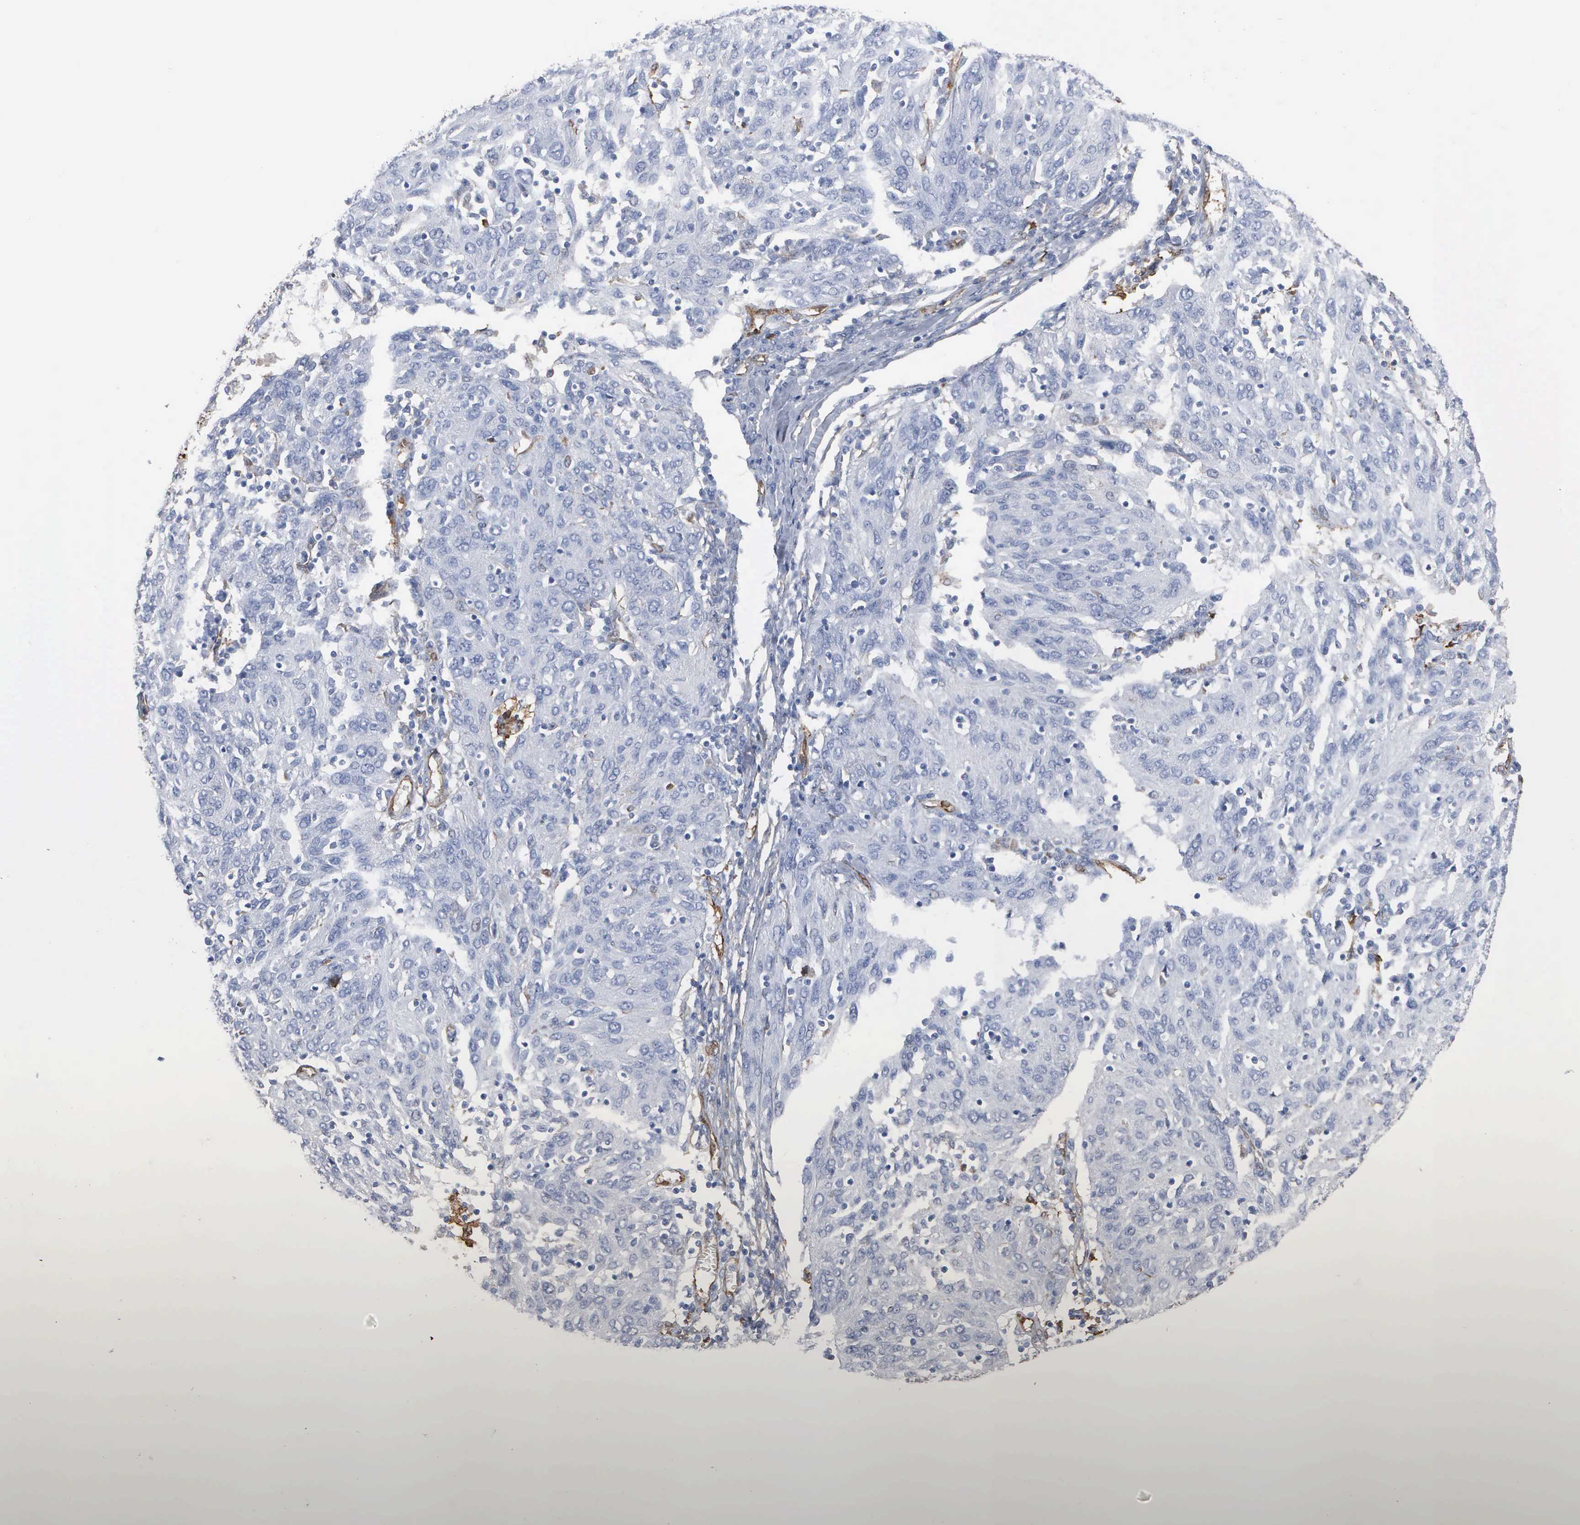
{"staining": {"intensity": "negative", "quantity": "none", "location": "none"}, "tissue": "ovarian cancer", "cell_type": "Tumor cells", "image_type": "cancer", "snomed": [{"axis": "morphology", "description": "Carcinoma, endometroid"}, {"axis": "topography", "description": "Ovary"}], "caption": "High magnification brightfield microscopy of endometroid carcinoma (ovarian) stained with DAB (brown) and counterstained with hematoxylin (blue): tumor cells show no significant staining.", "gene": "FSCN1", "patient": {"sex": "female", "age": 50}}